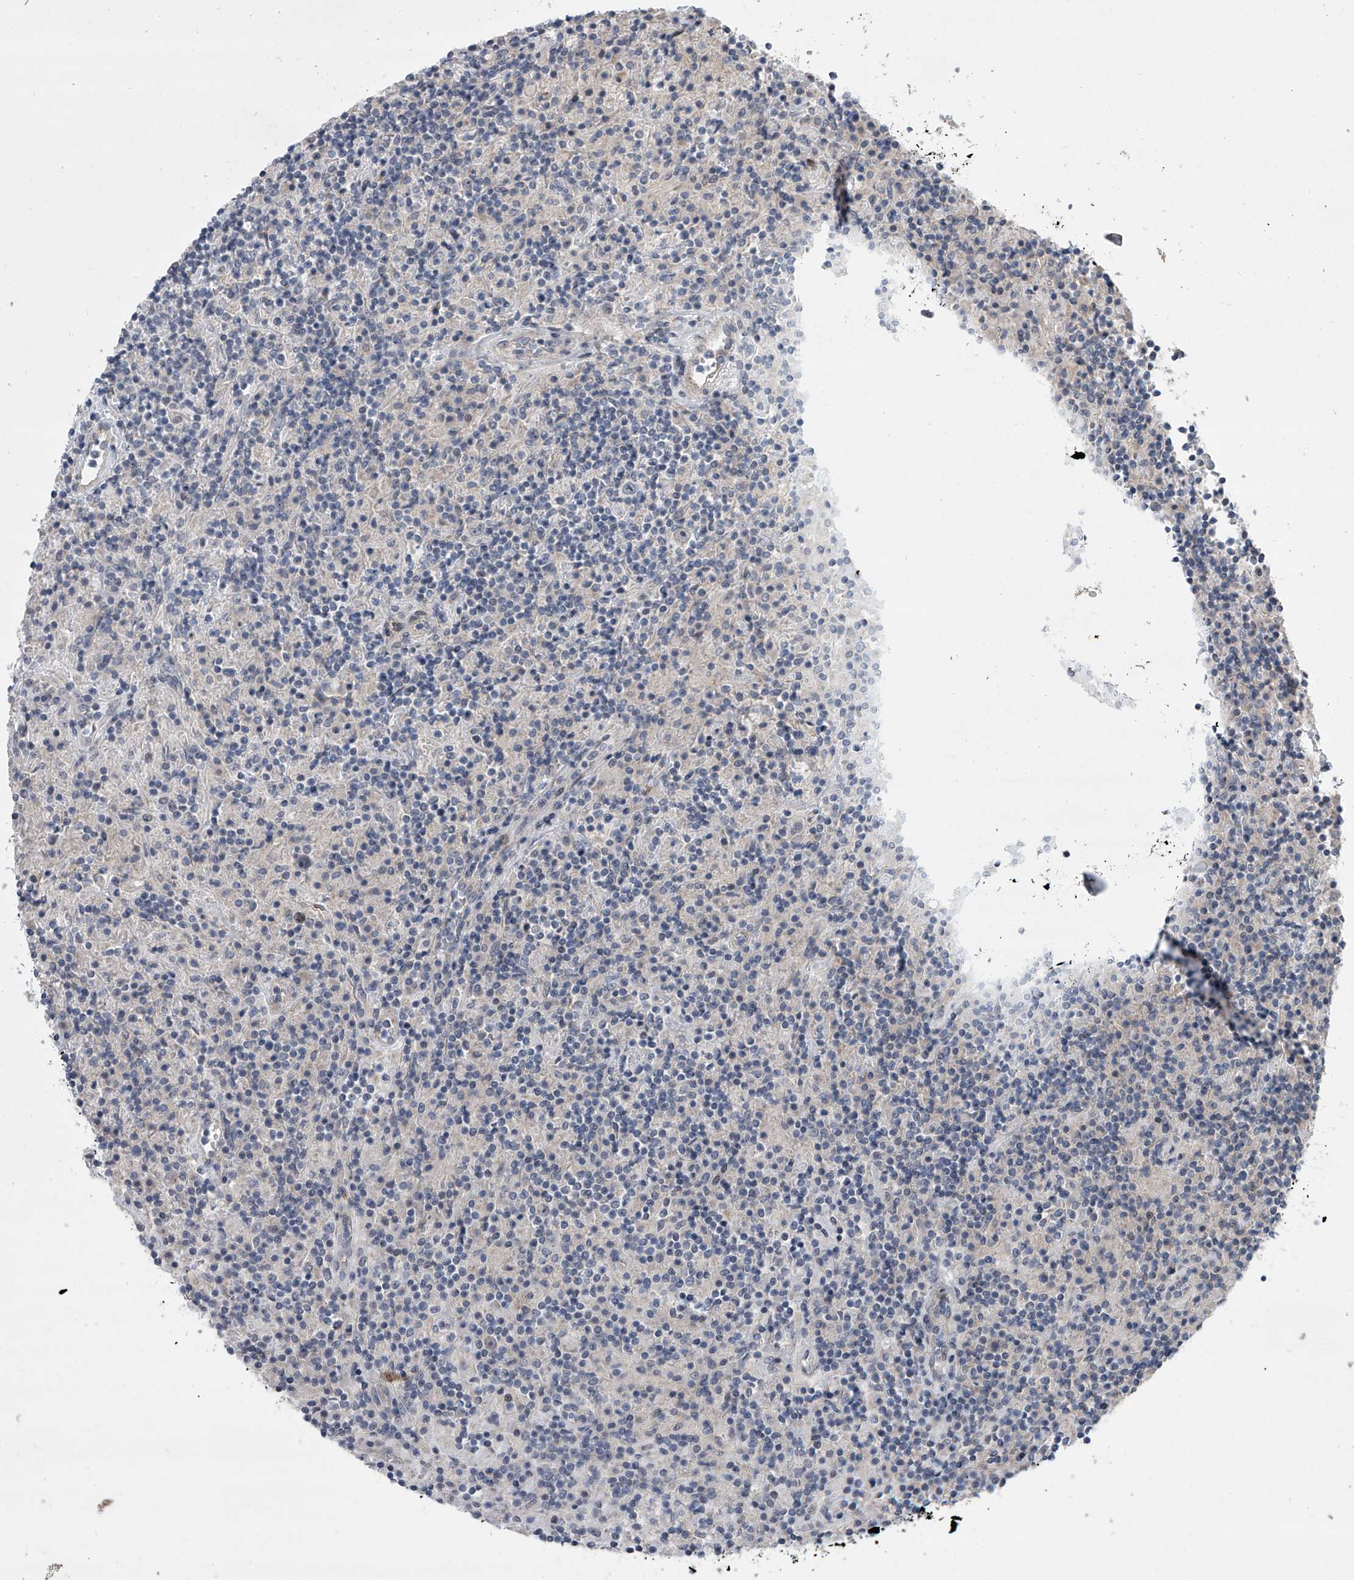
{"staining": {"intensity": "negative", "quantity": "none", "location": "none"}, "tissue": "lymphoma", "cell_type": "Tumor cells", "image_type": "cancer", "snomed": [{"axis": "morphology", "description": "Hodgkin's disease, NOS"}, {"axis": "topography", "description": "Lymph node"}], "caption": "This is a micrograph of immunohistochemistry staining of lymphoma, which shows no positivity in tumor cells.", "gene": "HEATR6", "patient": {"sex": "male", "age": 70}}